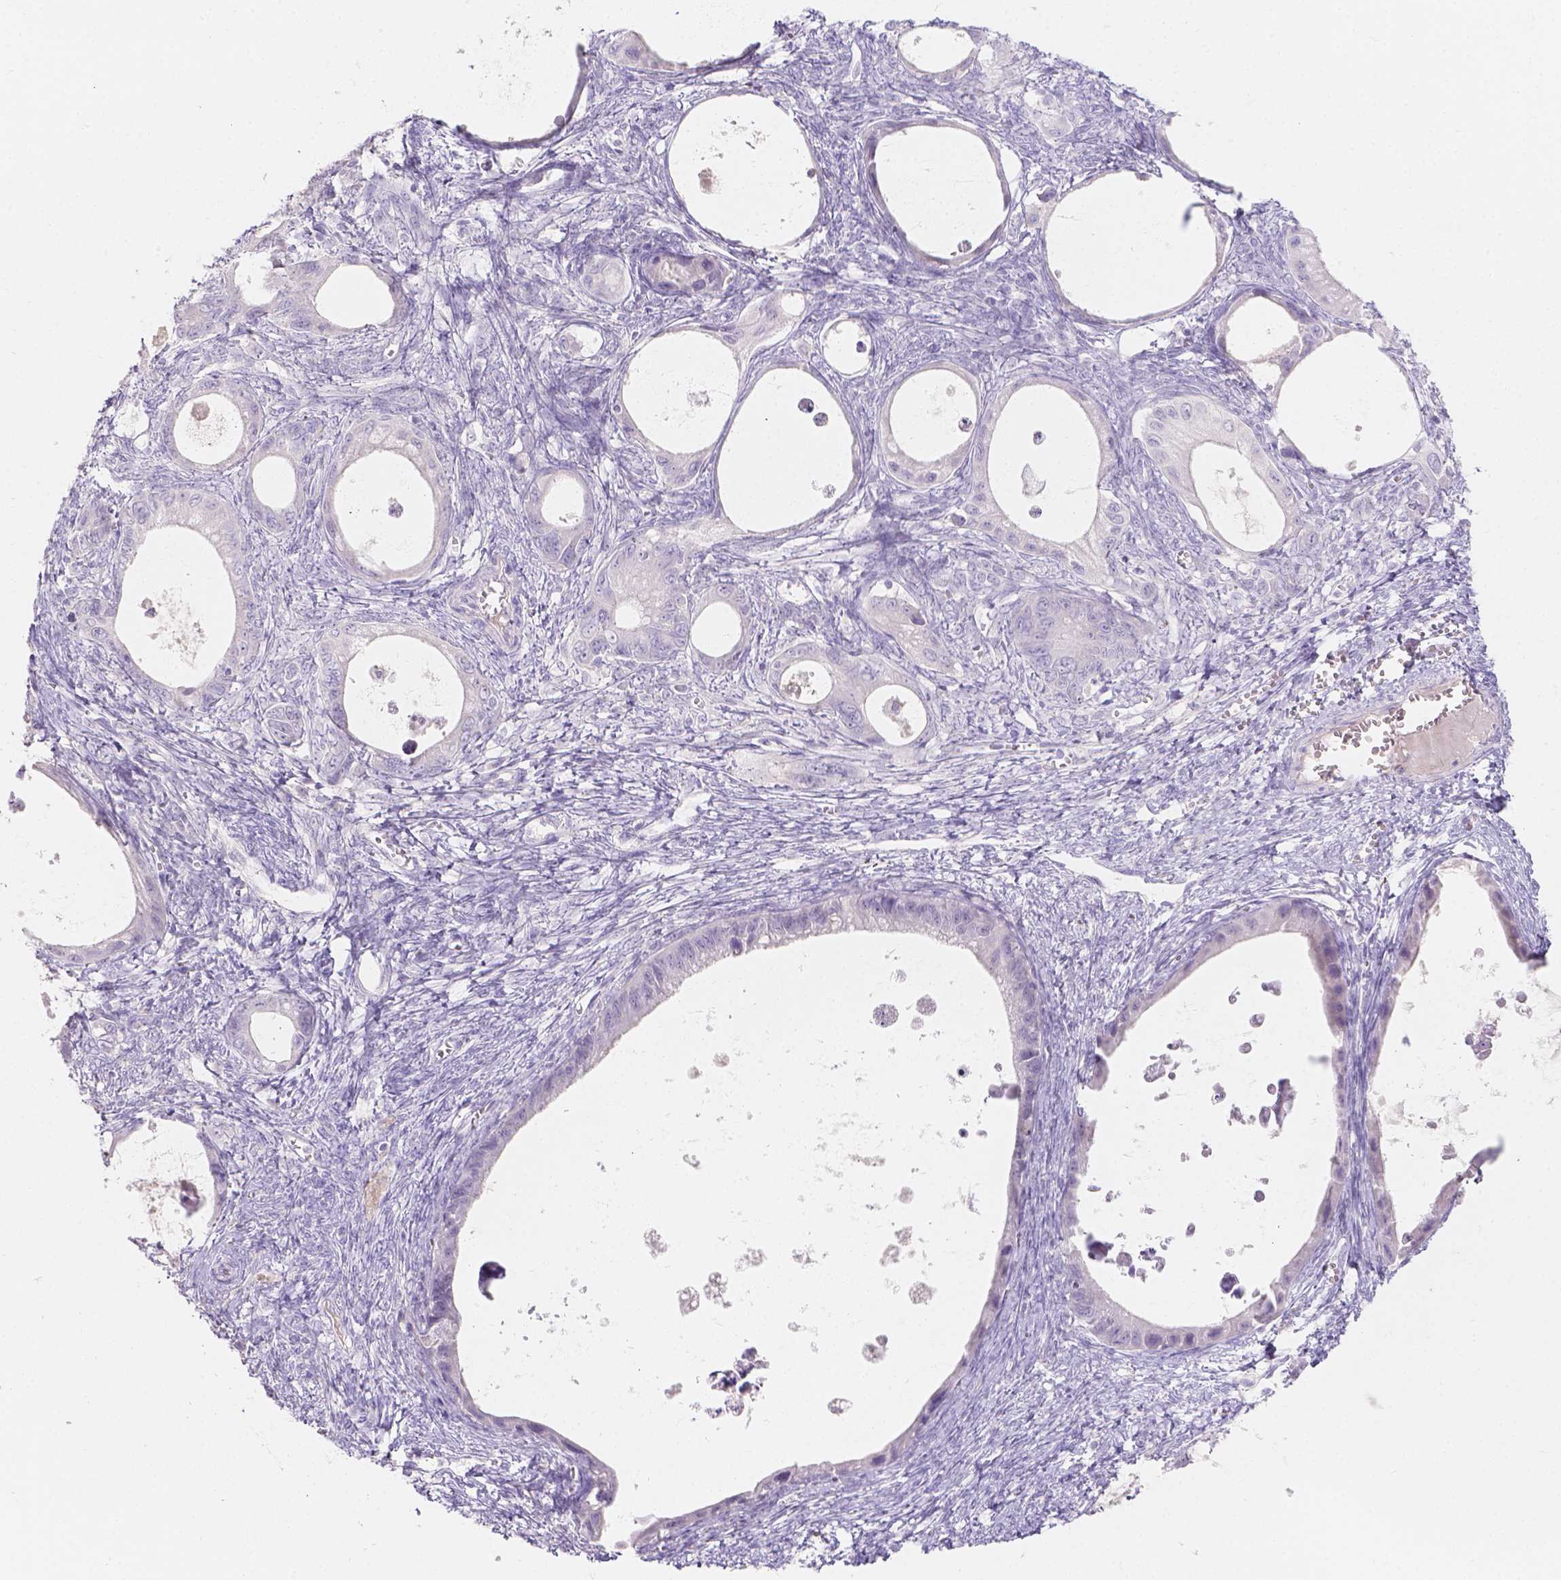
{"staining": {"intensity": "negative", "quantity": "none", "location": "none"}, "tissue": "ovarian cancer", "cell_type": "Tumor cells", "image_type": "cancer", "snomed": [{"axis": "morphology", "description": "Cystadenocarcinoma, mucinous, NOS"}, {"axis": "topography", "description": "Ovary"}], "caption": "Tumor cells are negative for brown protein staining in mucinous cystadenocarcinoma (ovarian).", "gene": "HTN3", "patient": {"sex": "female", "age": 64}}